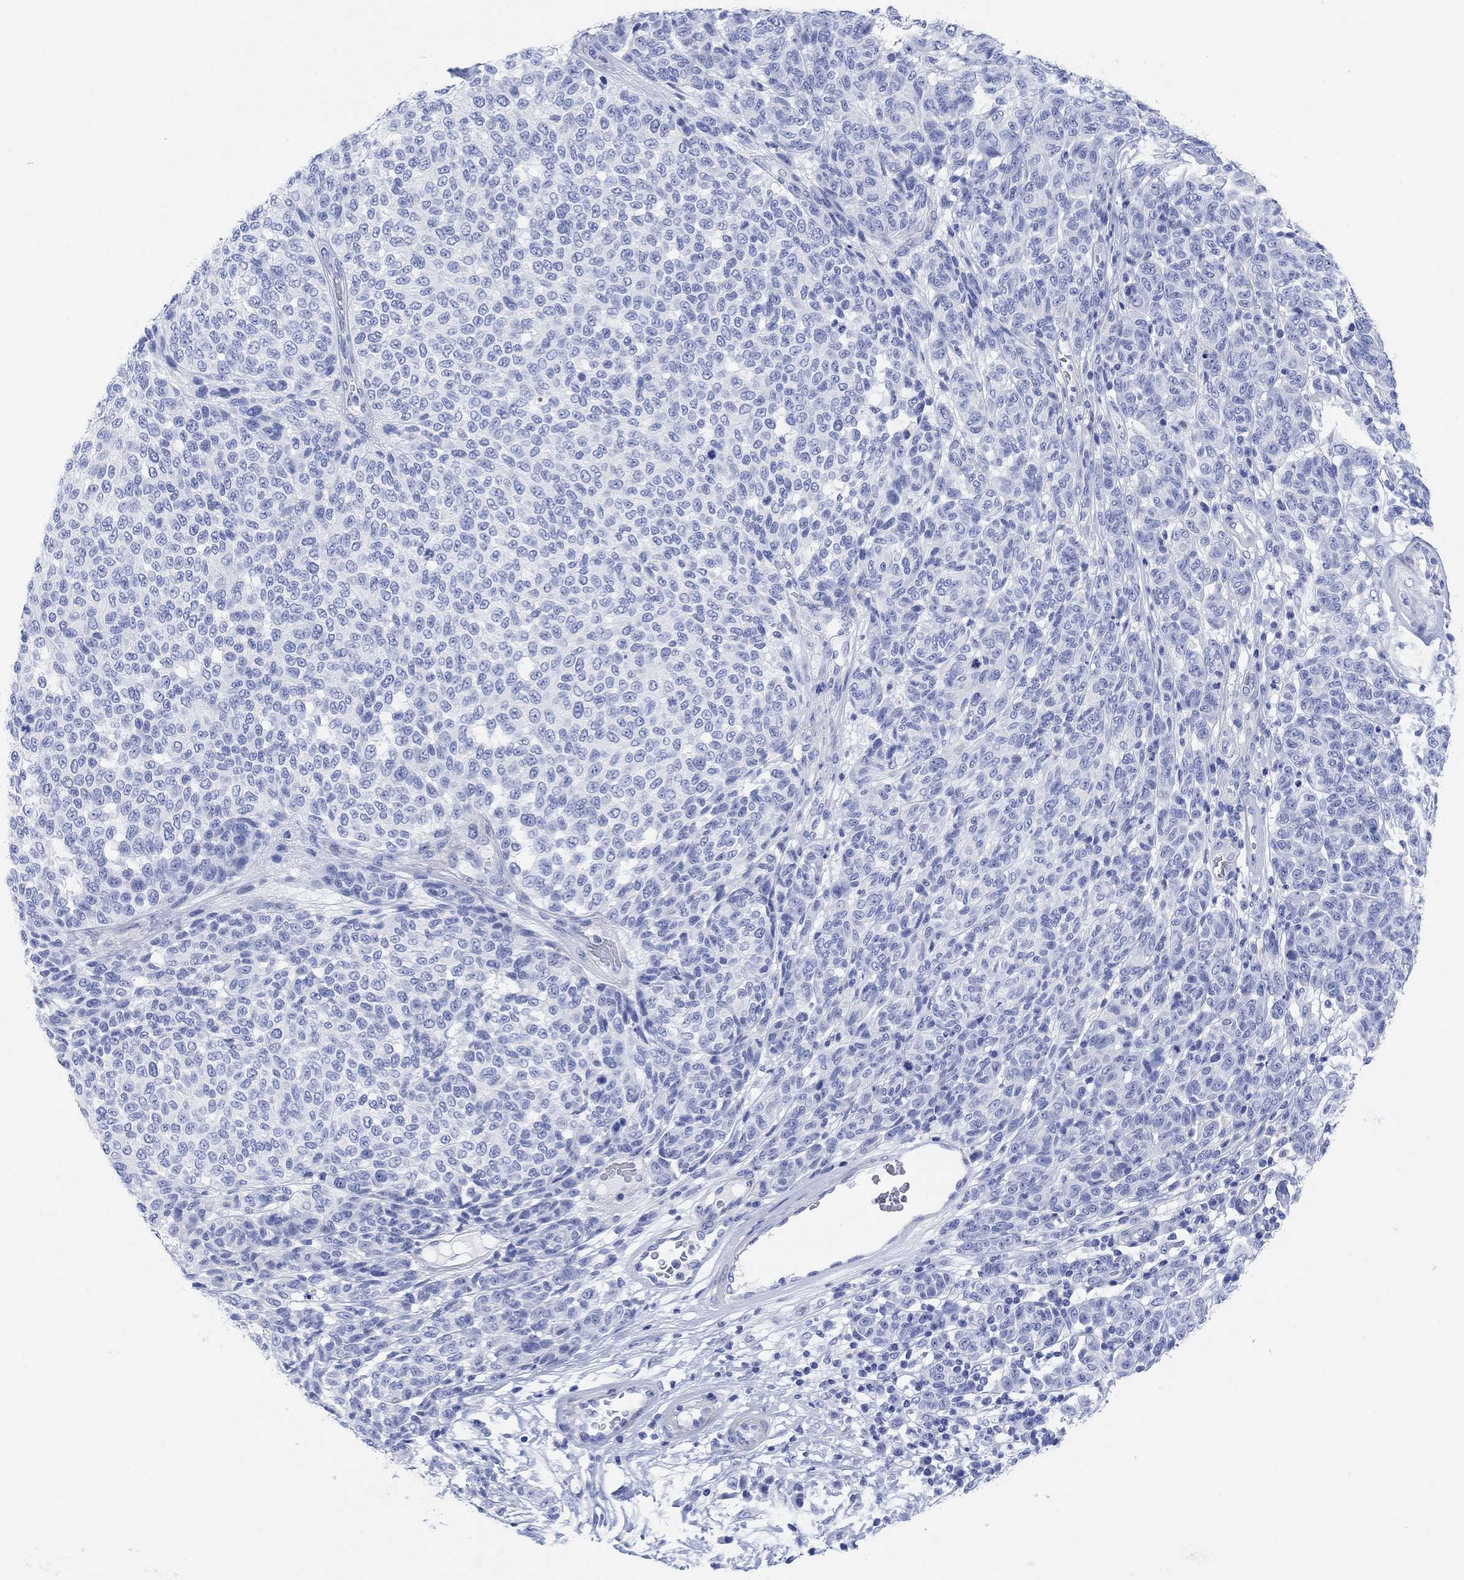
{"staining": {"intensity": "negative", "quantity": "none", "location": "none"}, "tissue": "melanoma", "cell_type": "Tumor cells", "image_type": "cancer", "snomed": [{"axis": "morphology", "description": "Malignant melanoma, NOS"}, {"axis": "topography", "description": "Skin"}], "caption": "There is no significant expression in tumor cells of melanoma.", "gene": "ANKRD33", "patient": {"sex": "male", "age": 59}}